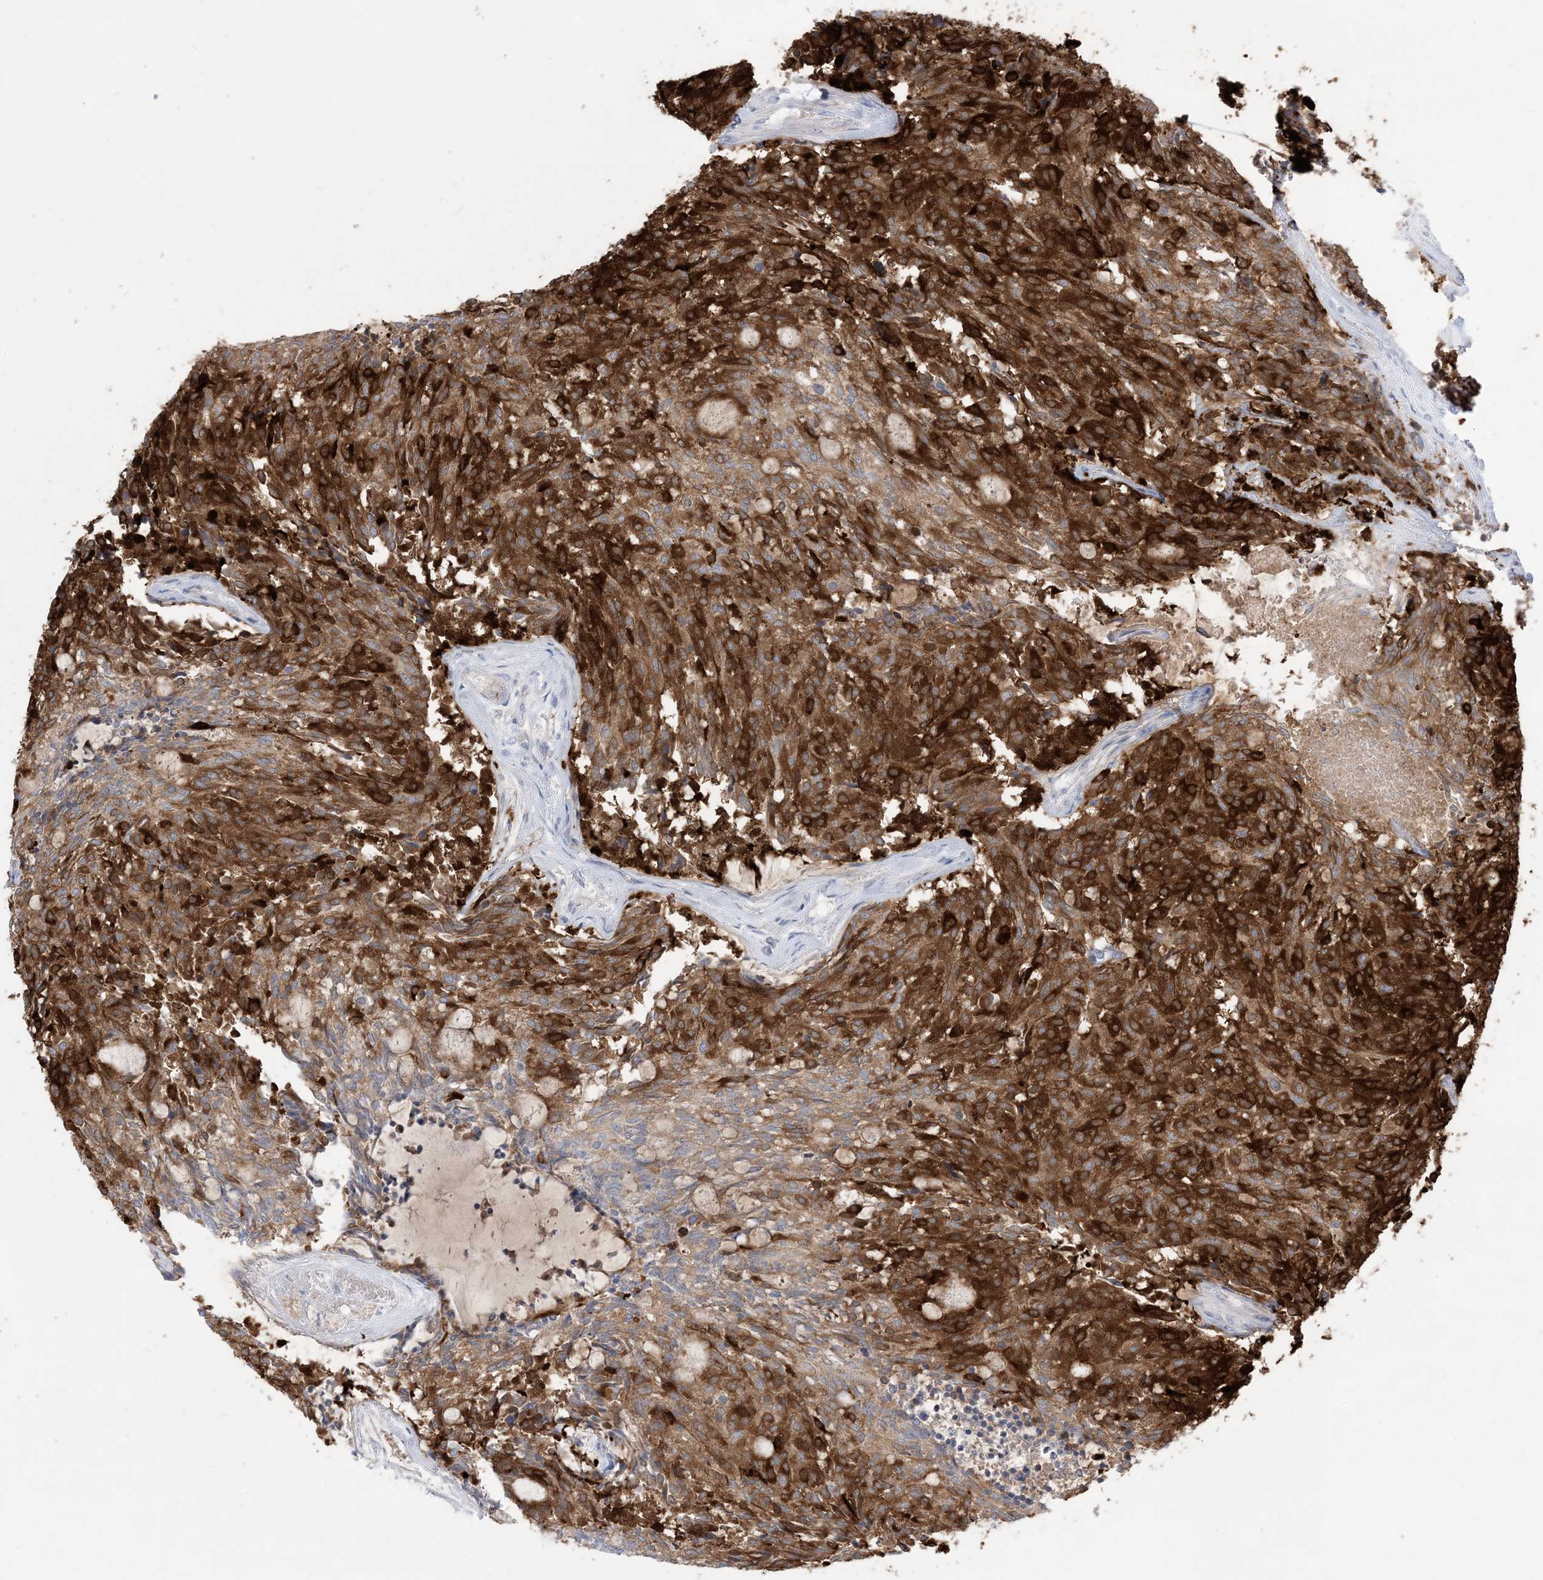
{"staining": {"intensity": "strong", "quantity": ">75%", "location": "cytoplasmic/membranous"}, "tissue": "carcinoid", "cell_type": "Tumor cells", "image_type": "cancer", "snomed": [{"axis": "morphology", "description": "Carcinoid, malignant, NOS"}, {"axis": "topography", "description": "Pancreas"}], "caption": "Carcinoid stained with a protein marker reveals strong staining in tumor cells.", "gene": "MARS2", "patient": {"sex": "female", "age": 54}}